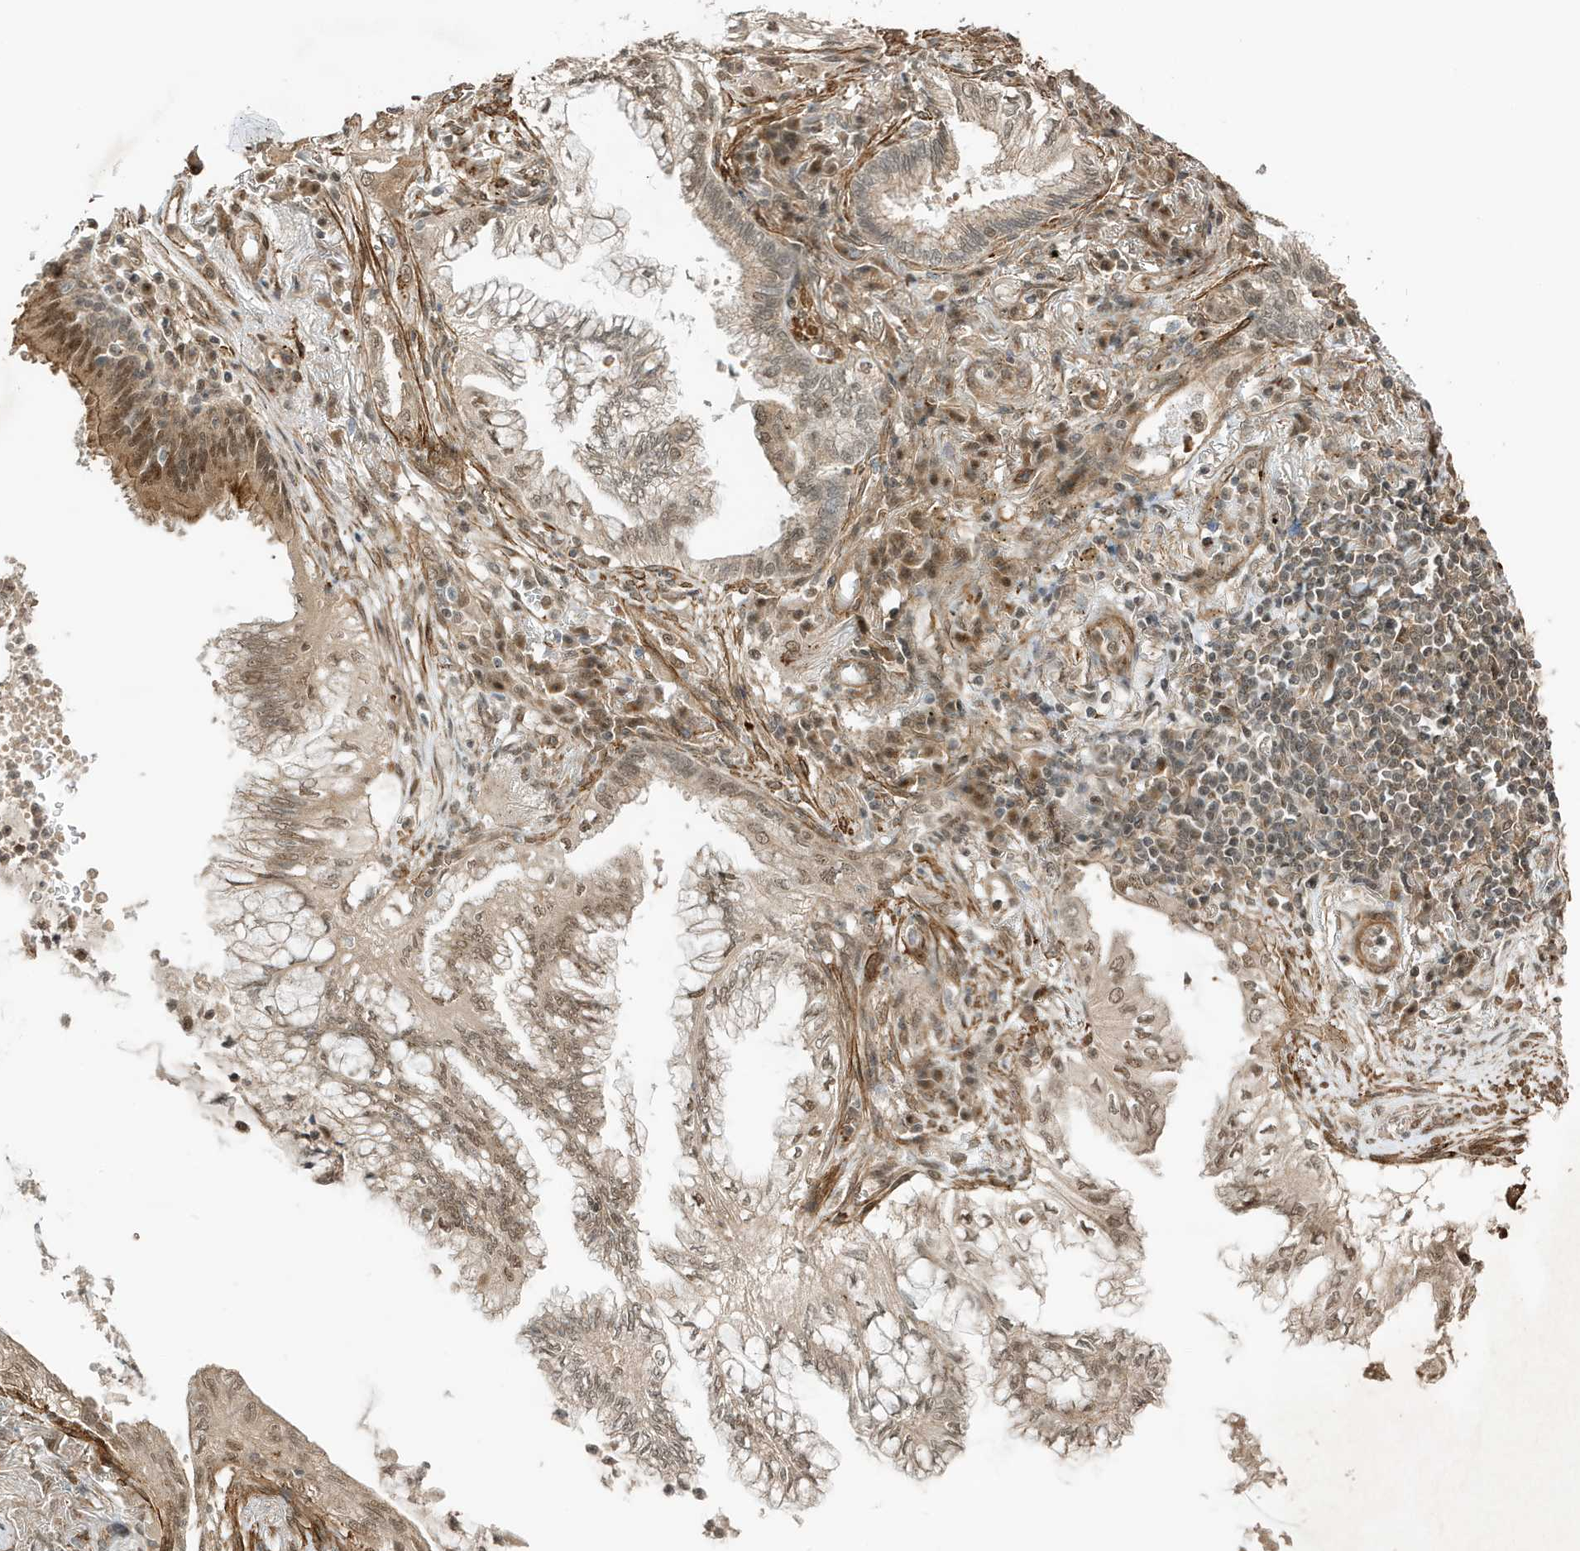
{"staining": {"intensity": "weak", "quantity": "25%-75%", "location": "nuclear"}, "tissue": "lung cancer", "cell_type": "Tumor cells", "image_type": "cancer", "snomed": [{"axis": "morphology", "description": "Adenocarcinoma, NOS"}, {"axis": "topography", "description": "Lung"}], "caption": "Immunohistochemistry (IHC) (DAB (3,3'-diaminobenzidine)) staining of human lung cancer reveals weak nuclear protein expression in approximately 25%-75% of tumor cells.", "gene": "MAST3", "patient": {"sex": "female", "age": 70}}